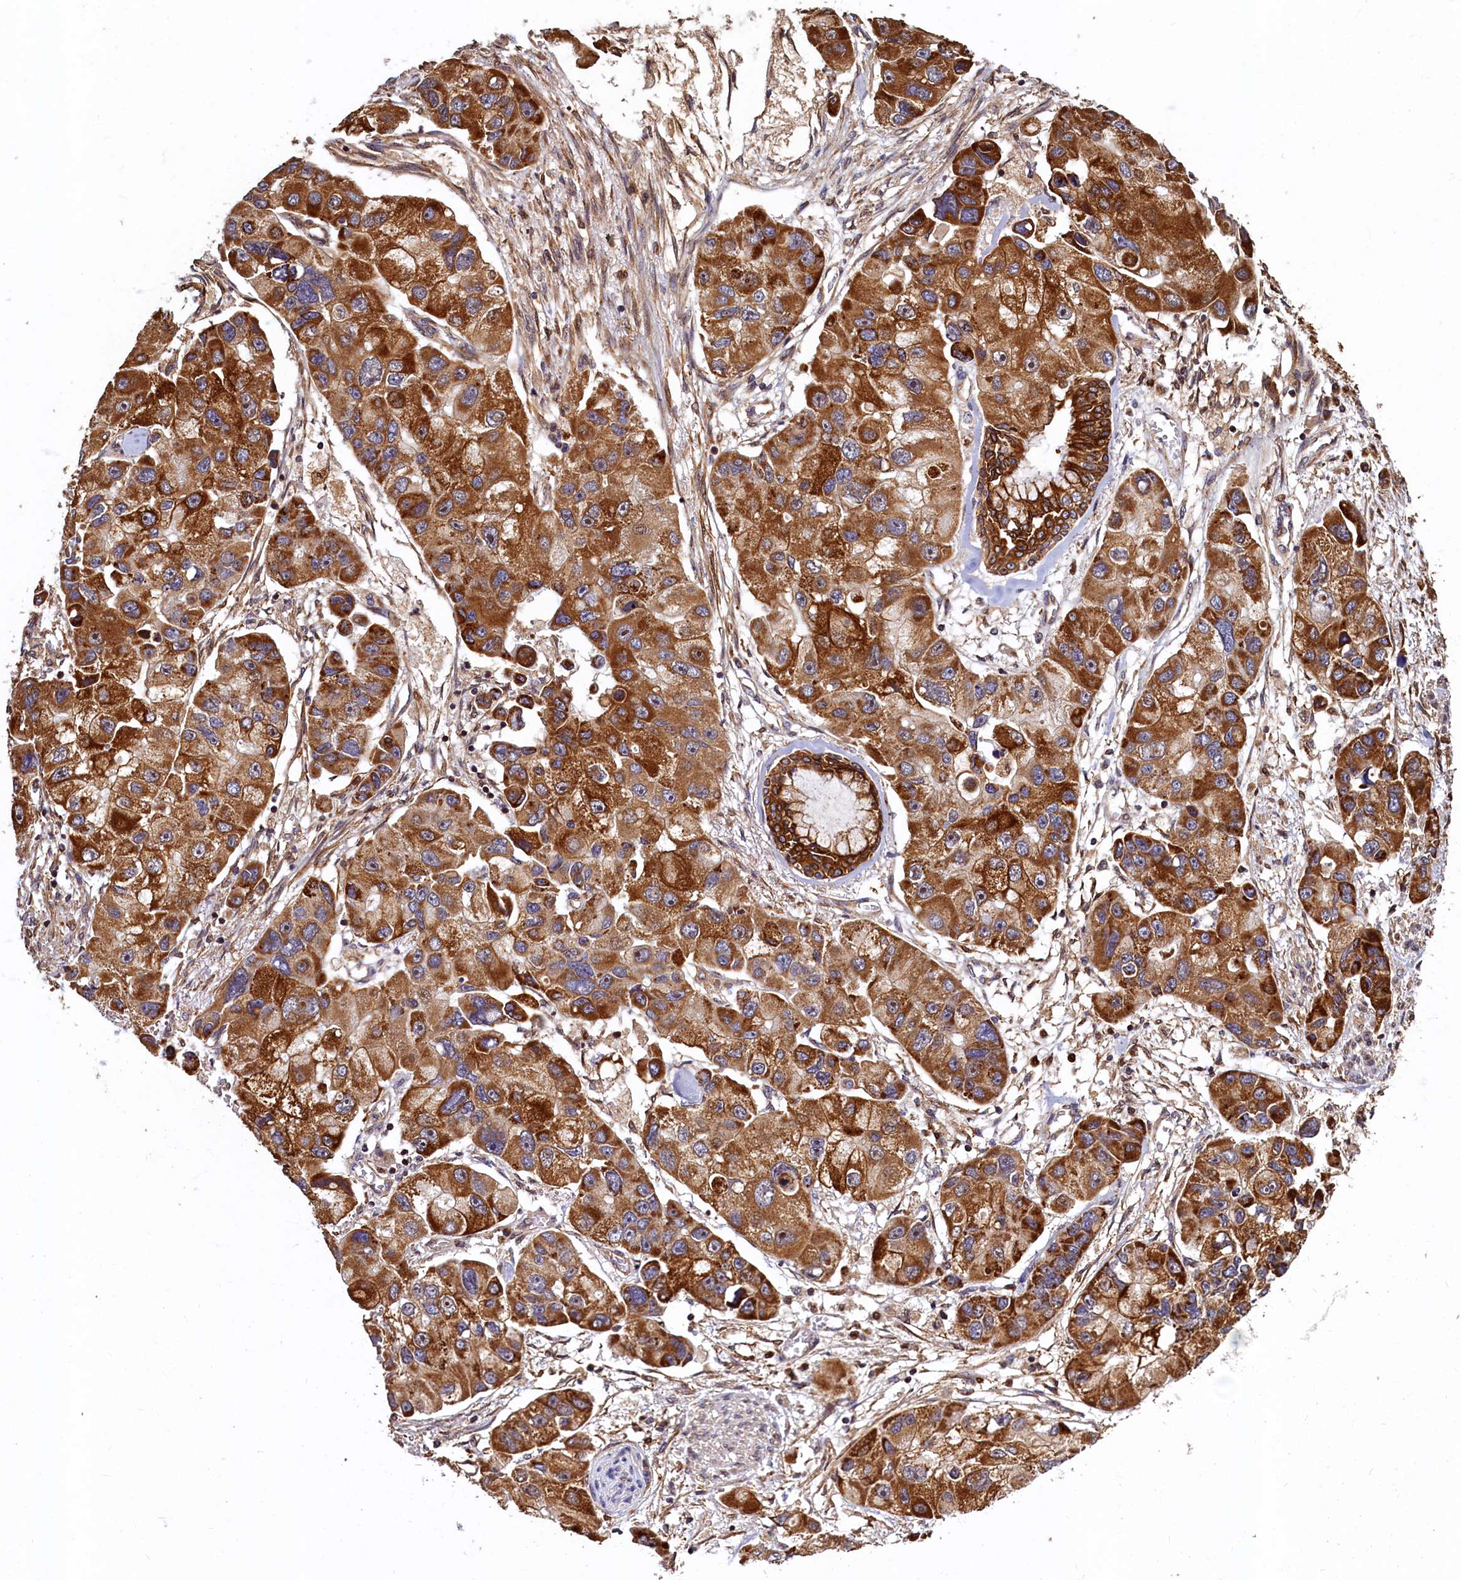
{"staining": {"intensity": "strong", "quantity": ">75%", "location": "cytoplasmic/membranous"}, "tissue": "lung cancer", "cell_type": "Tumor cells", "image_type": "cancer", "snomed": [{"axis": "morphology", "description": "Adenocarcinoma, NOS"}, {"axis": "topography", "description": "Lung"}], "caption": "IHC histopathology image of human lung cancer (adenocarcinoma) stained for a protein (brown), which reveals high levels of strong cytoplasmic/membranous staining in about >75% of tumor cells.", "gene": "NCKAP5L", "patient": {"sex": "female", "age": 54}}